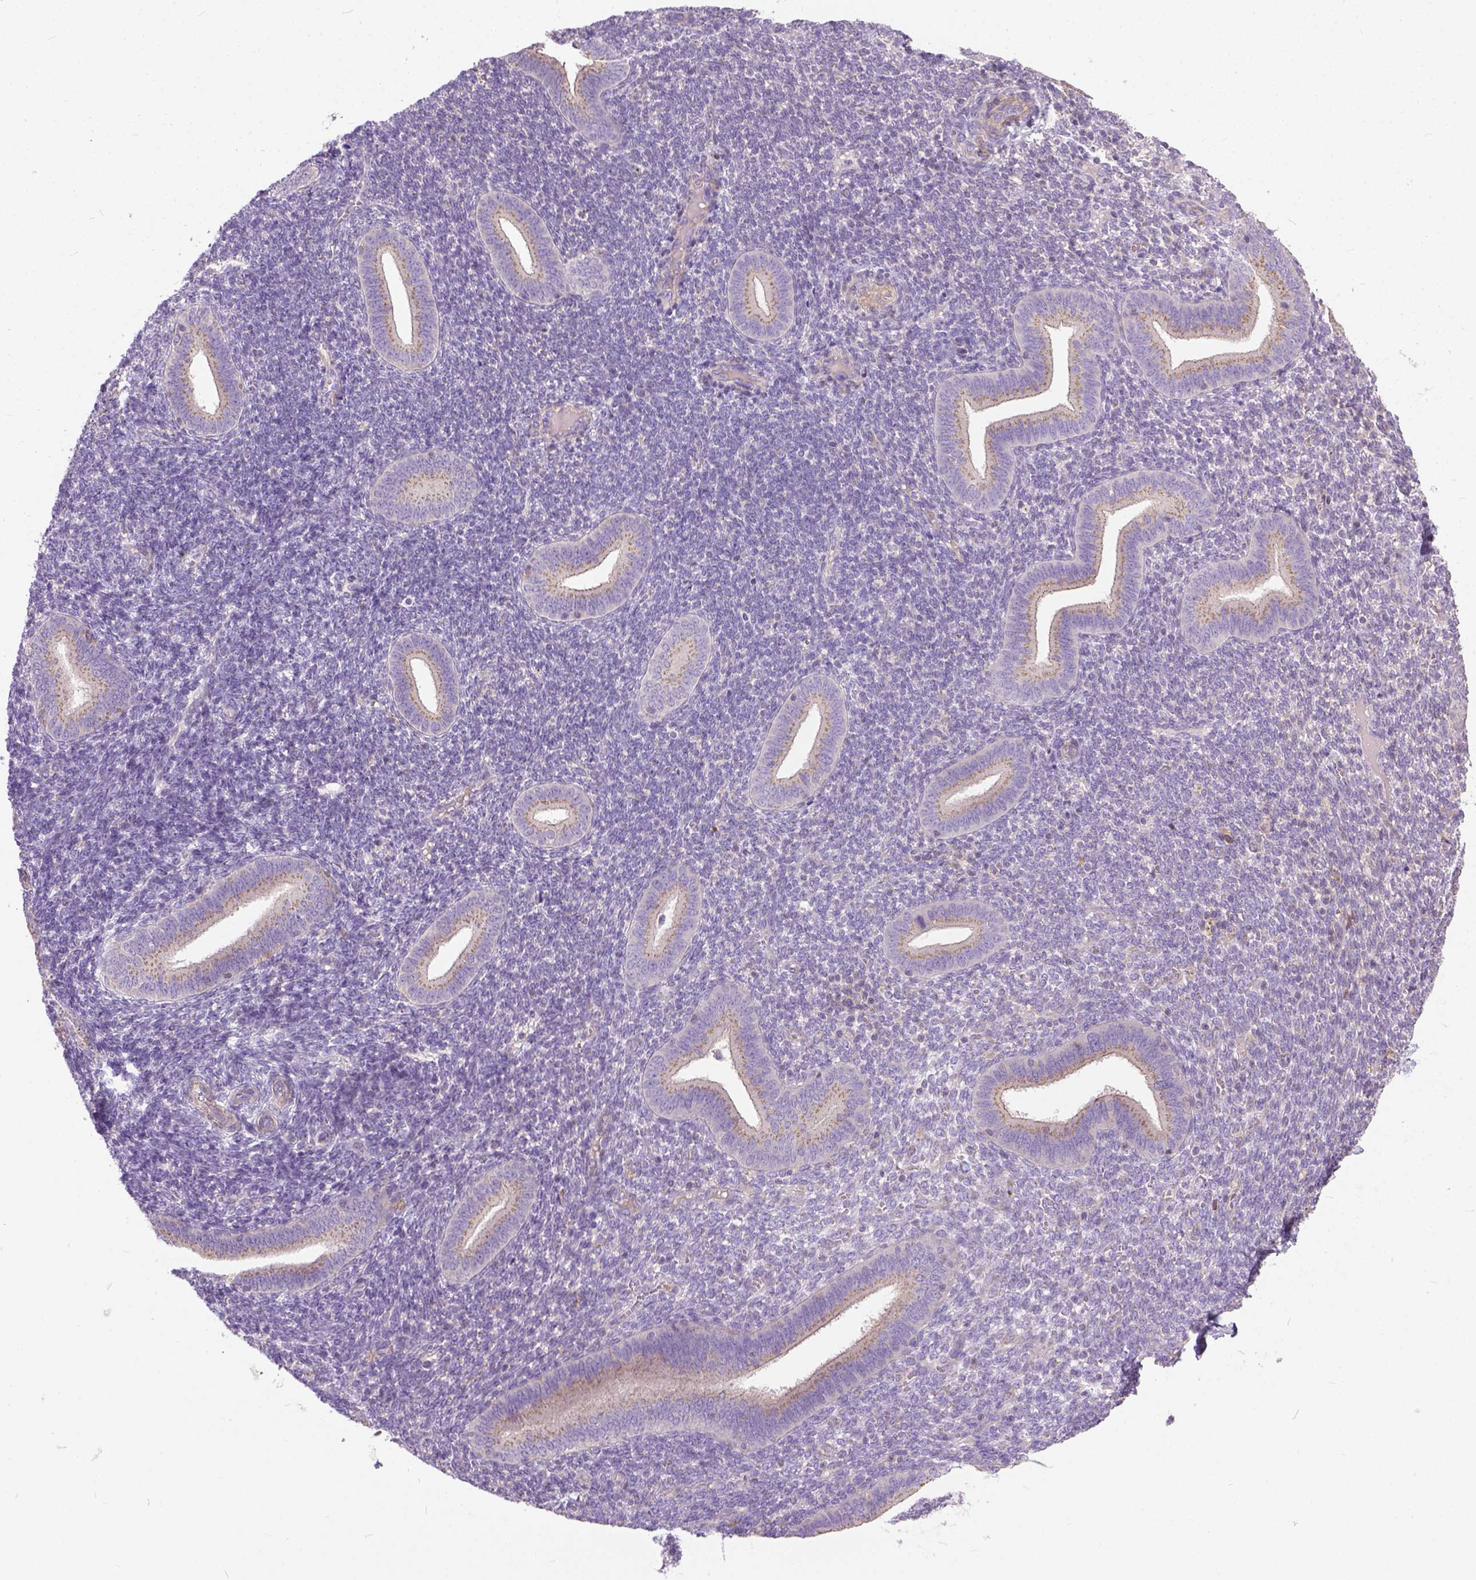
{"staining": {"intensity": "negative", "quantity": "none", "location": "none"}, "tissue": "endometrium", "cell_type": "Cells in endometrial stroma", "image_type": "normal", "snomed": [{"axis": "morphology", "description": "Normal tissue, NOS"}, {"axis": "topography", "description": "Endometrium"}], "caption": "Immunohistochemistry (IHC) of unremarkable endometrium exhibits no staining in cells in endometrial stroma. (Immunohistochemistry (IHC), brightfield microscopy, high magnification).", "gene": "BANF2", "patient": {"sex": "female", "age": 25}}